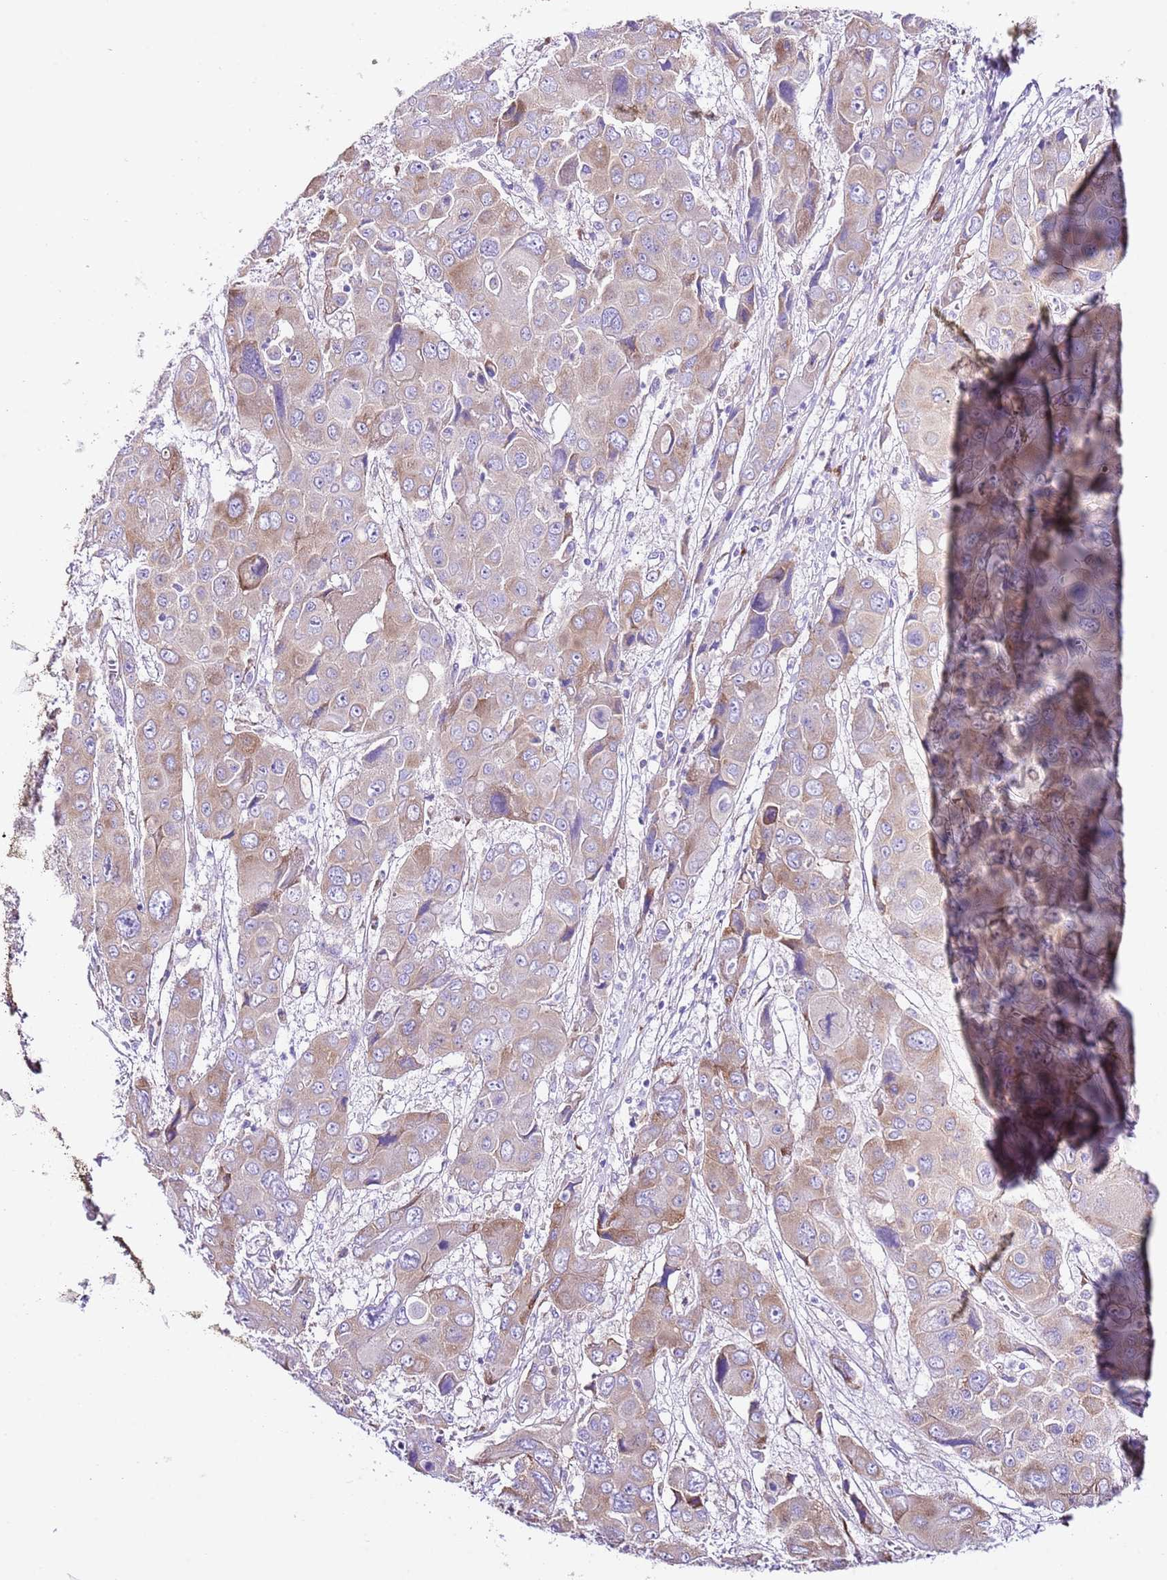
{"staining": {"intensity": "moderate", "quantity": "<25%", "location": "cytoplasmic/membranous"}, "tissue": "liver cancer", "cell_type": "Tumor cells", "image_type": "cancer", "snomed": [{"axis": "morphology", "description": "Cholangiocarcinoma"}, {"axis": "topography", "description": "Liver"}], "caption": "An image showing moderate cytoplasmic/membranous staining in about <25% of tumor cells in liver cholangiocarcinoma, as visualized by brown immunohistochemical staining.", "gene": "RPS10", "patient": {"sex": "male", "age": 67}}